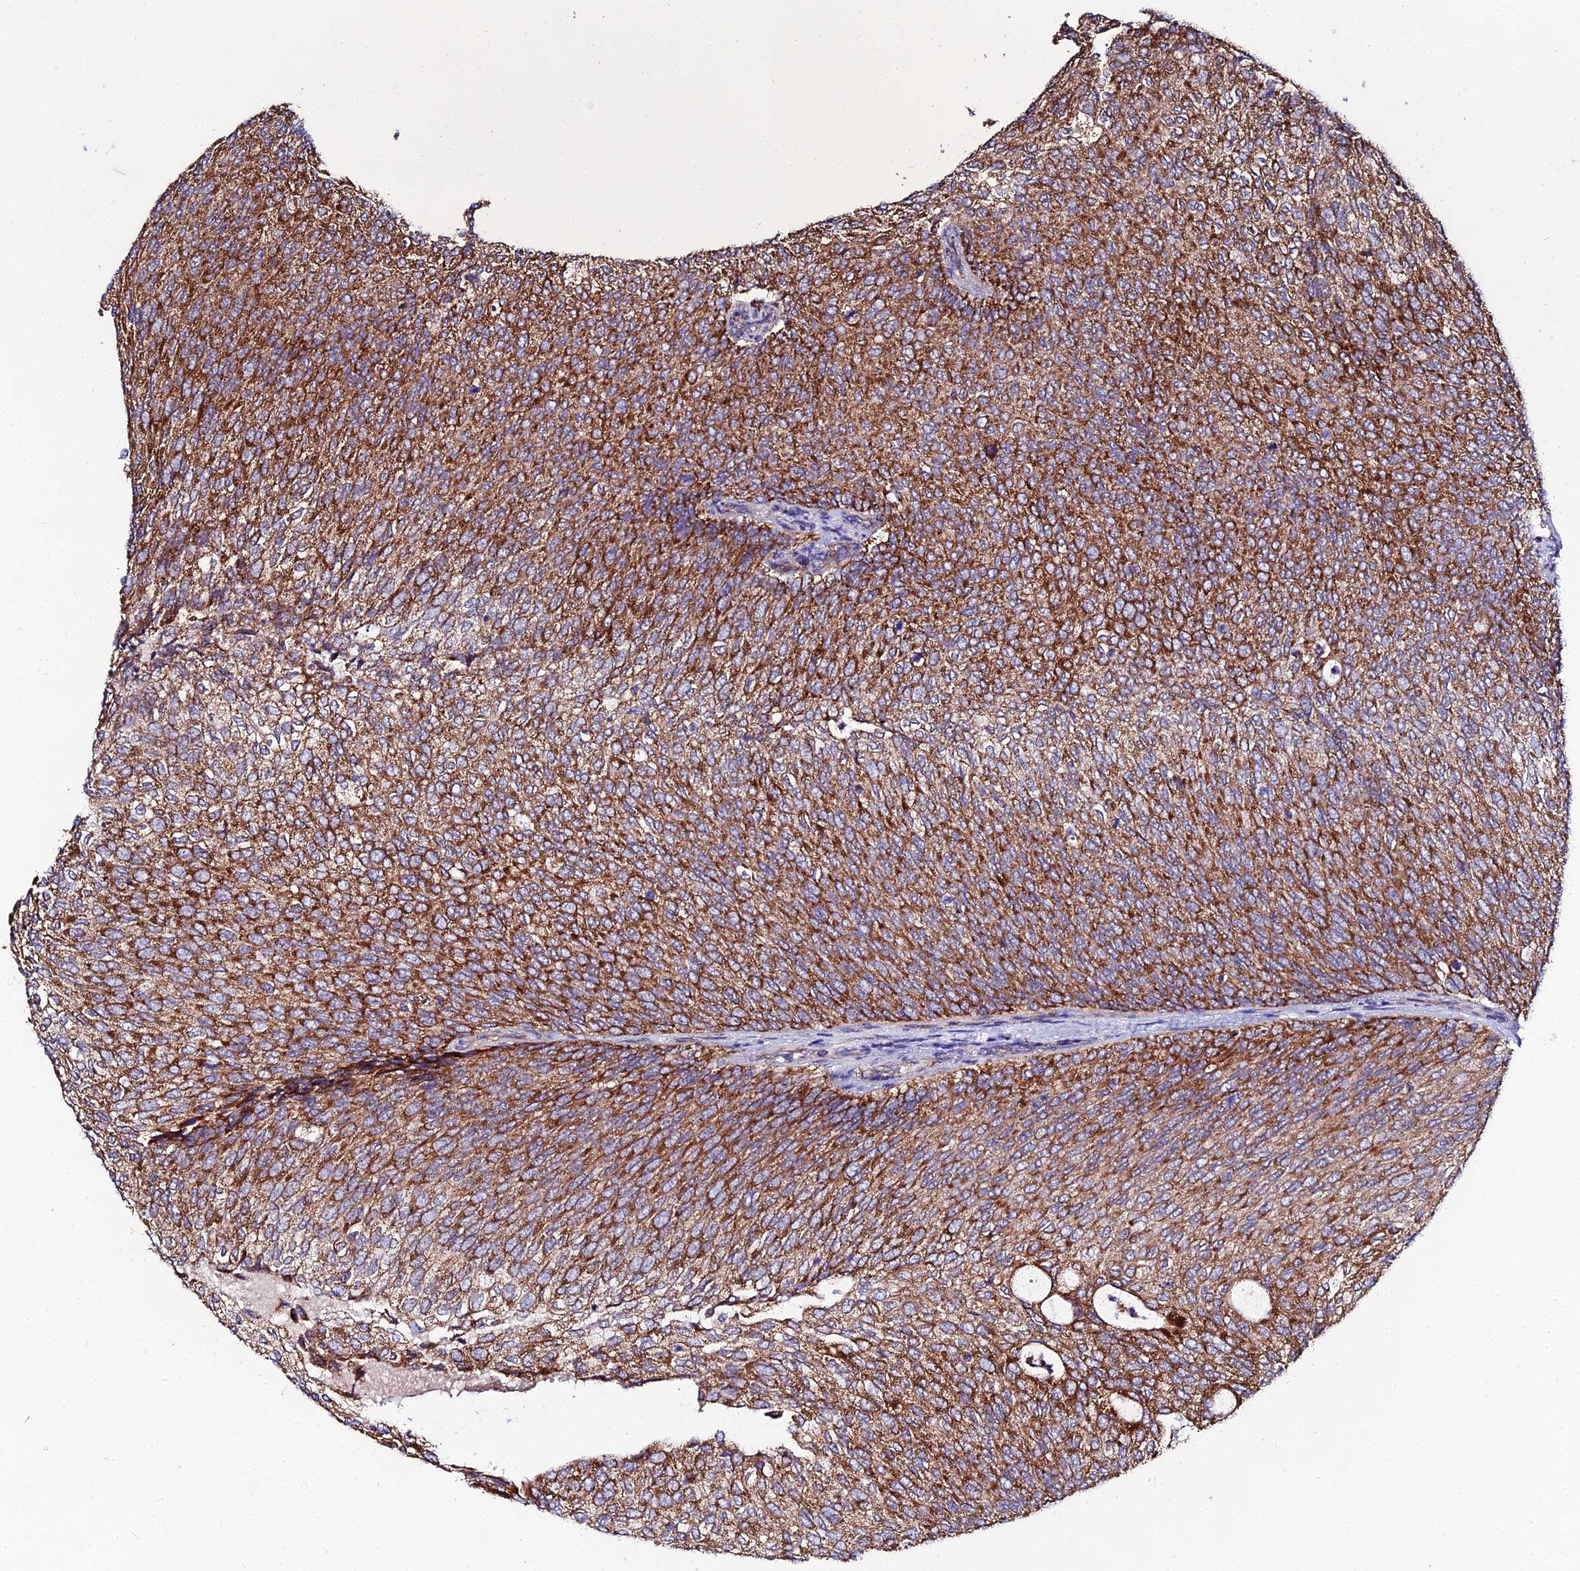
{"staining": {"intensity": "strong", "quantity": ">75%", "location": "cytoplasmic/membranous"}, "tissue": "urothelial cancer", "cell_type": "Tumor cells", "image_type": "cancer", "snomed": [{"axis": "morphology", "description": "Urothelial carcinoma, Low grade"}, {"axis": "topography", "description": "Urinary bladder"}], "caption": "An image showing strong cytoplasmic/membranous staining in approximately >75% of tumor cells in urothelial cancer, as visualized by brown immunohistochemical staining.", "gene": "PSMD2", "patient": {"sex": "female", "age": 79}}